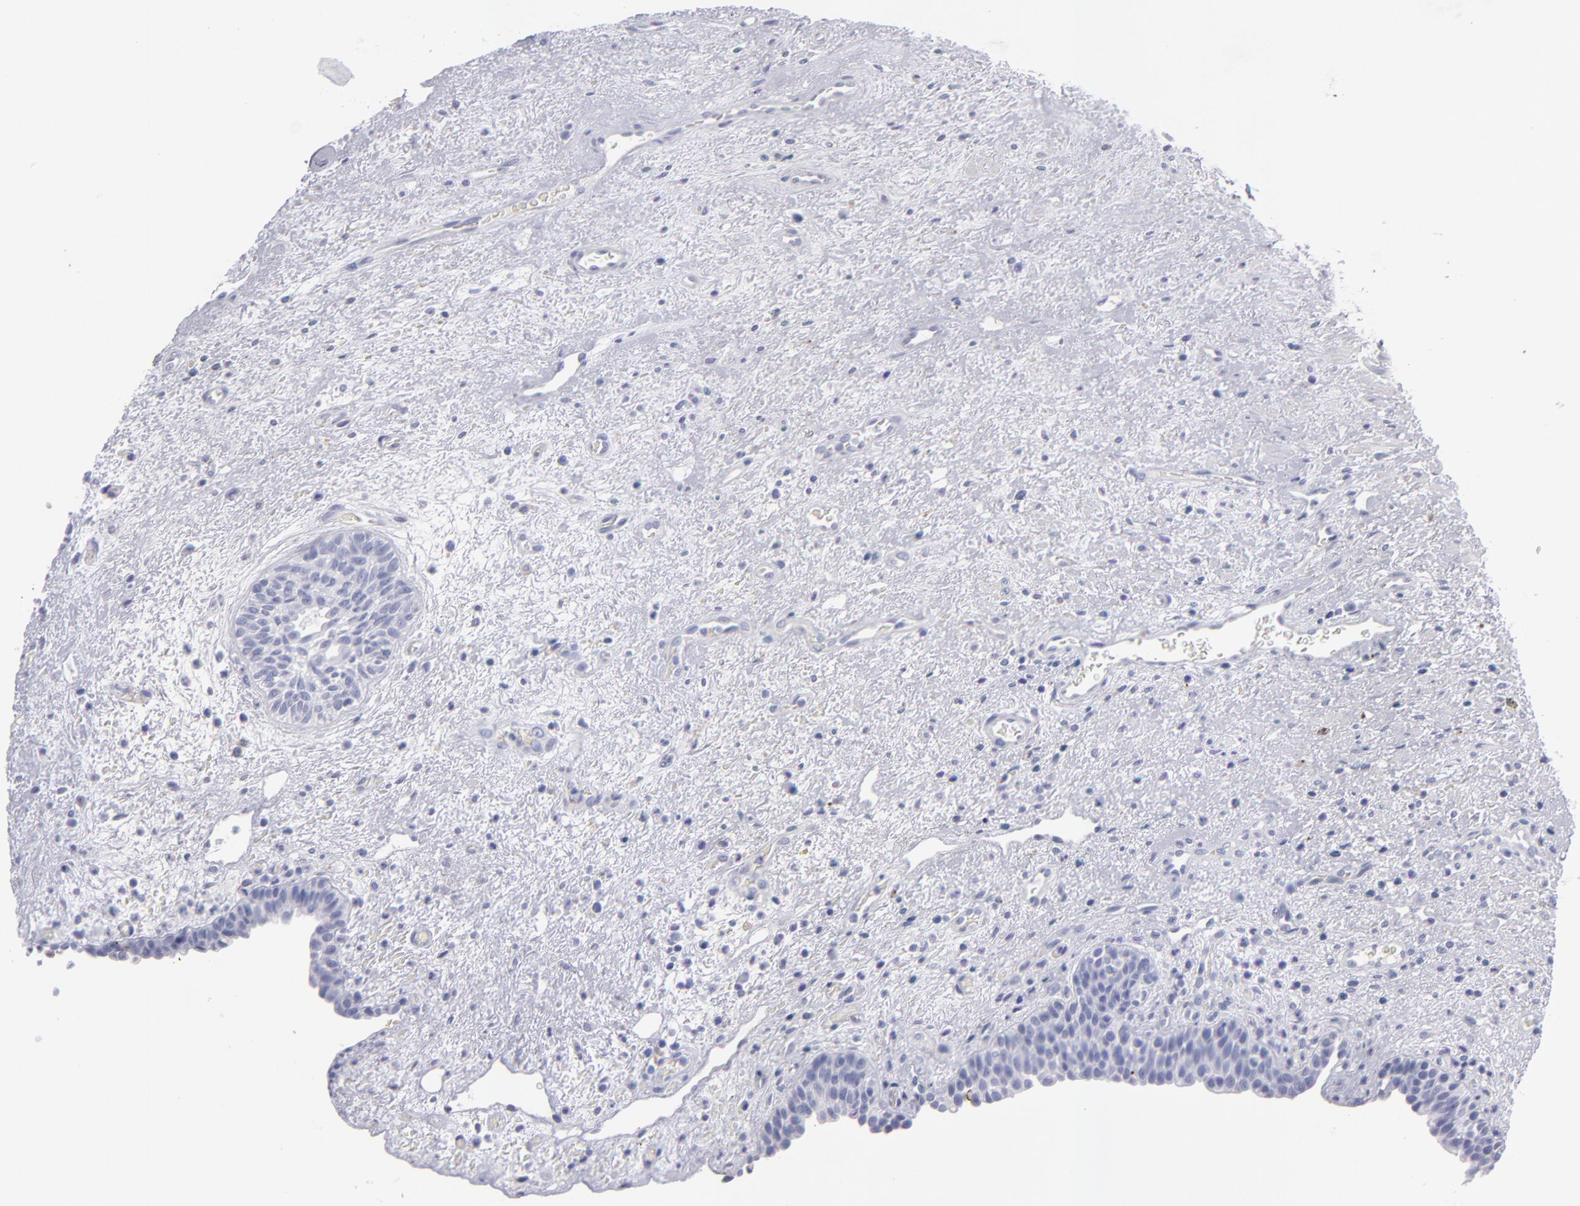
{"staining": {"intensity": "negative", "quantity": "none", "location": "none"}, "tissue": "urinary bladder", "cell_type": "Urothelial cells", "image_type": "normal", "snomed": [{"axis": "morphology", "description": "Normal tissue, NOS"}, {"axis": "topography", "description": "Urinary bladder"}], "caption": "An immunohistochemistry (IHC) micrograph of unremarkable urinary bladder is shown. There is no staining in urothelial cells of urinary bladder. Nuclei are stained in blue.", "gene": "MB", "patient": {"sex": "male", "age": 48}}